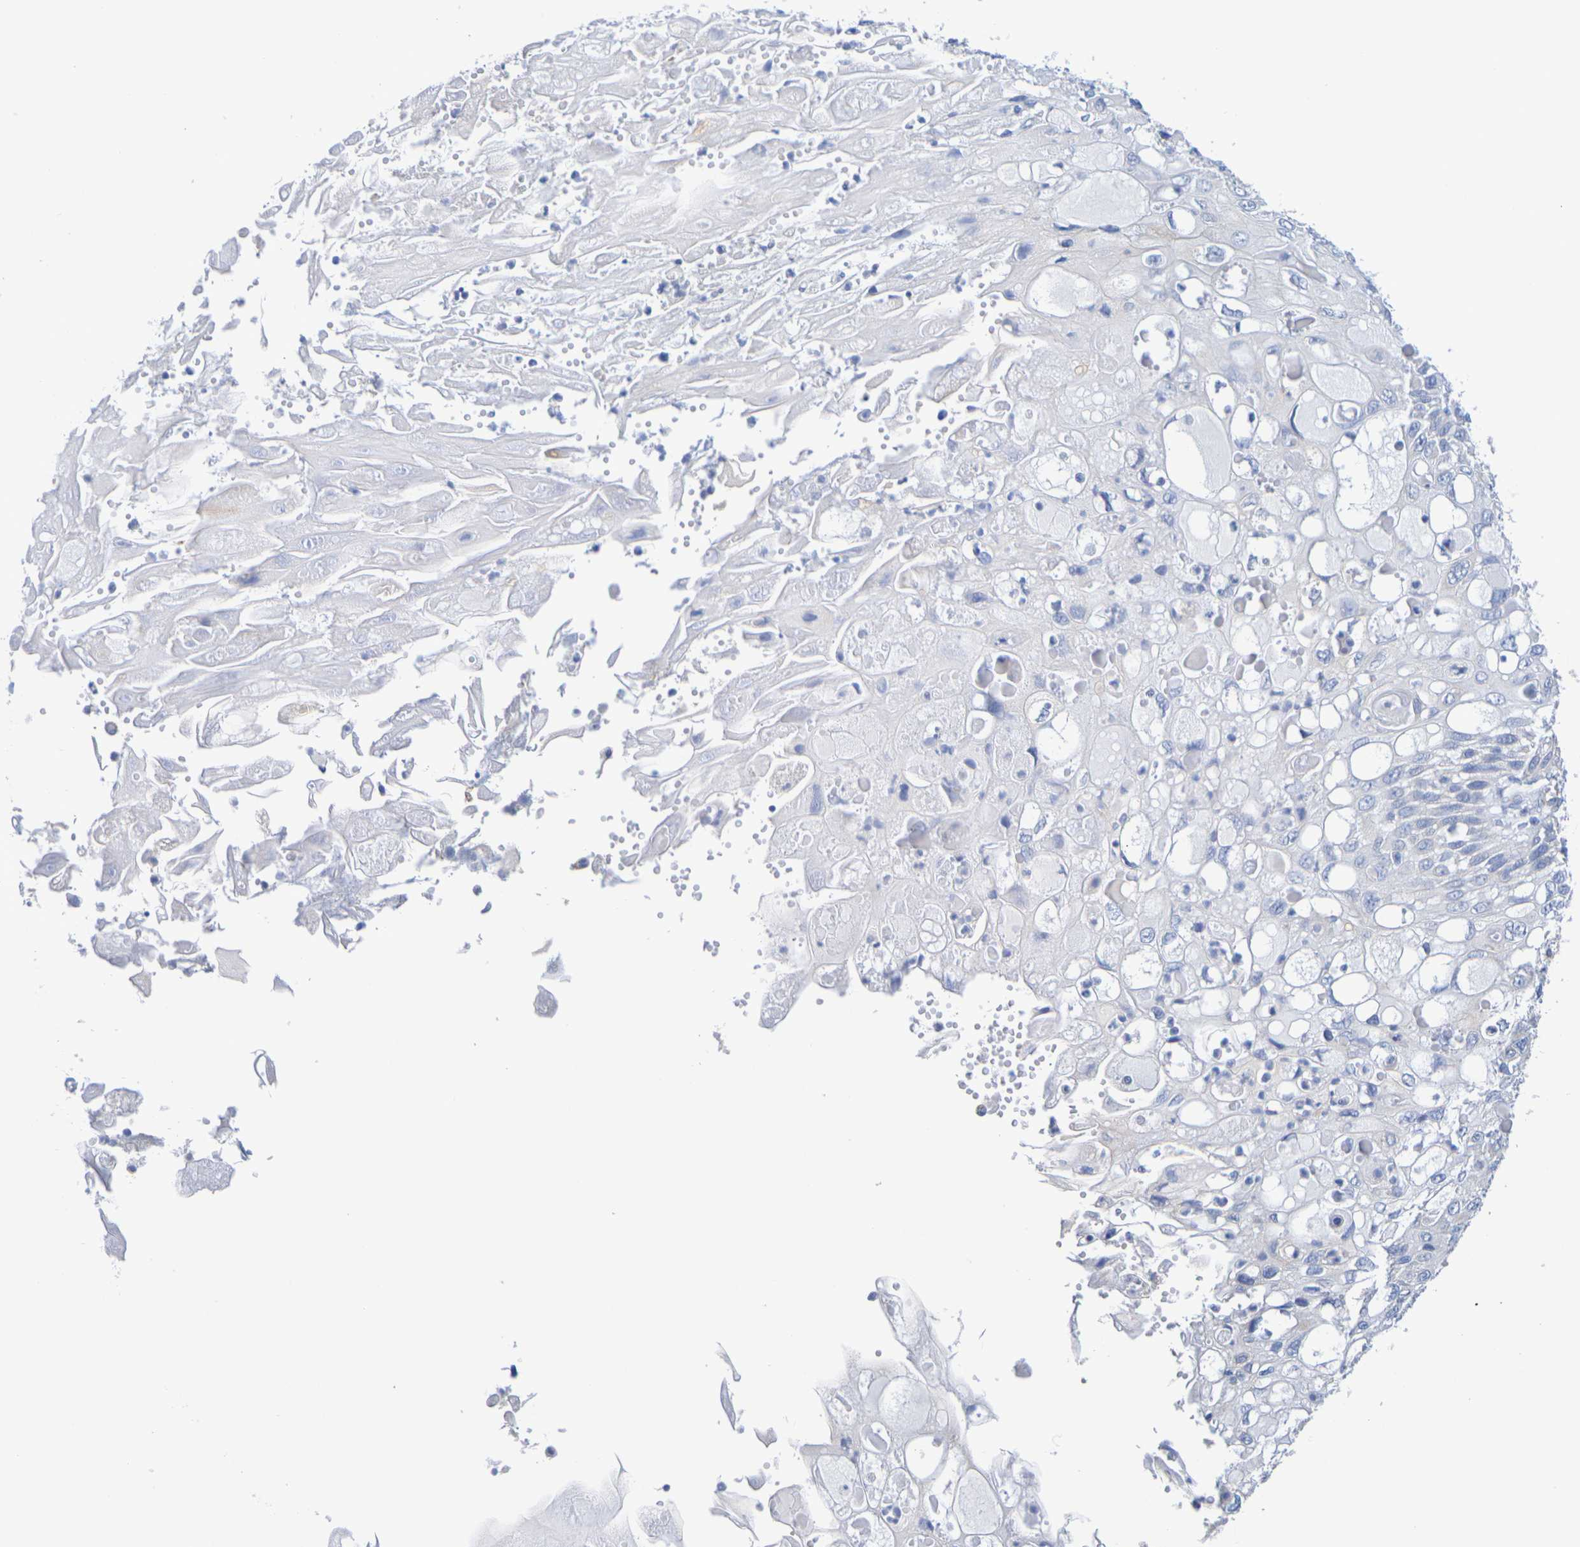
{"staining": {"intensity": "negative", "quantity": "none", "location": "none"}, "tissue": "cervical cancer", "cell_type": "Tumor cells", "image_type": "cancer", "snomed": [{"axis": "morphology", "description": "Squamous cell carcinoma, NOS"}, {"axis": "topography", "description": "Cervix"}], "caption": "An image of cervical cancer stained for a protein demonstrates no brown staining in tumor cells.", "gene": "TMCC3", "patient": {"sex": "female", "age": 70}}